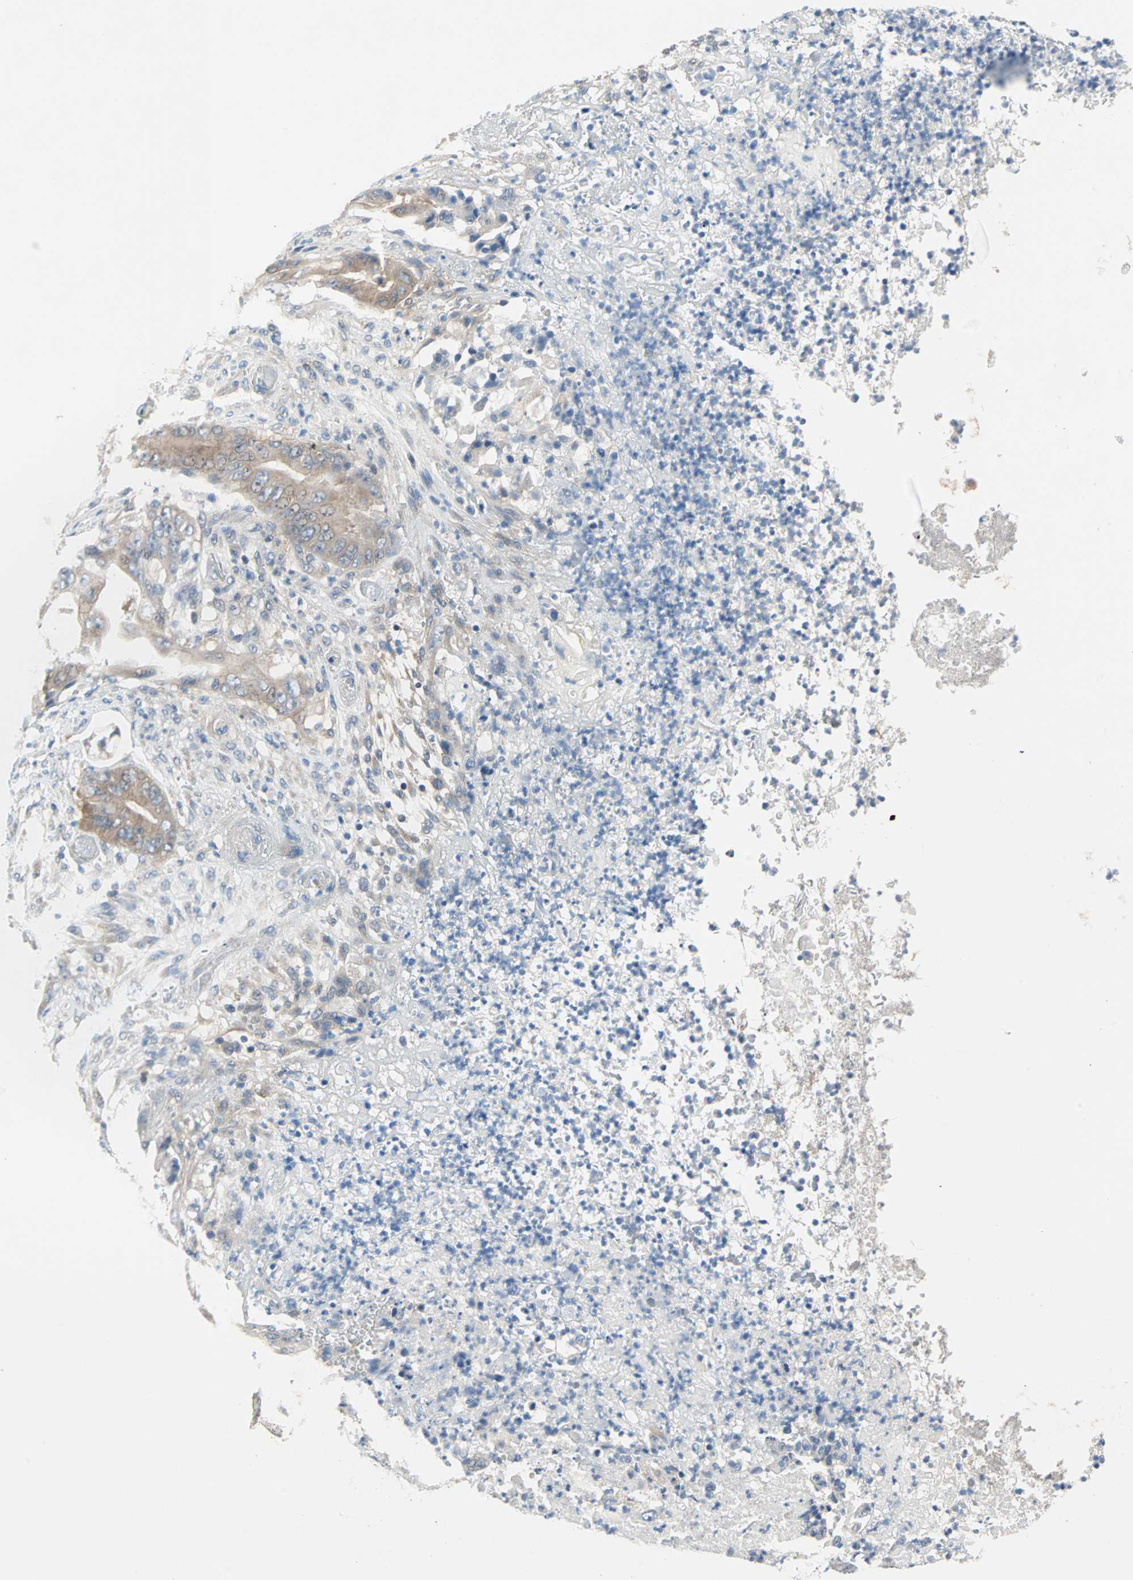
{"staining": {"intensity": "weak", "quantity": ">75%", "location": "cytoplasmic/membranous"}, "tissue": "stomach cancer", "cell_type": "Tumor cells", "image_type": "cancer", "snomed": [{"axis": "morphology", "description": "Adenocarcinoma, NOS"}, {"axis": "topography", "description": "Stomach"}], "caption": "There is low levels of weak cytoplasmic/membranous positivity in tumor cells of stomach cancer (adenocarcinoma), as demonstrated by immunohistochemical staining (brown color).", "gene": "MPI", "patient": {"sex": "female", "age": 73}}